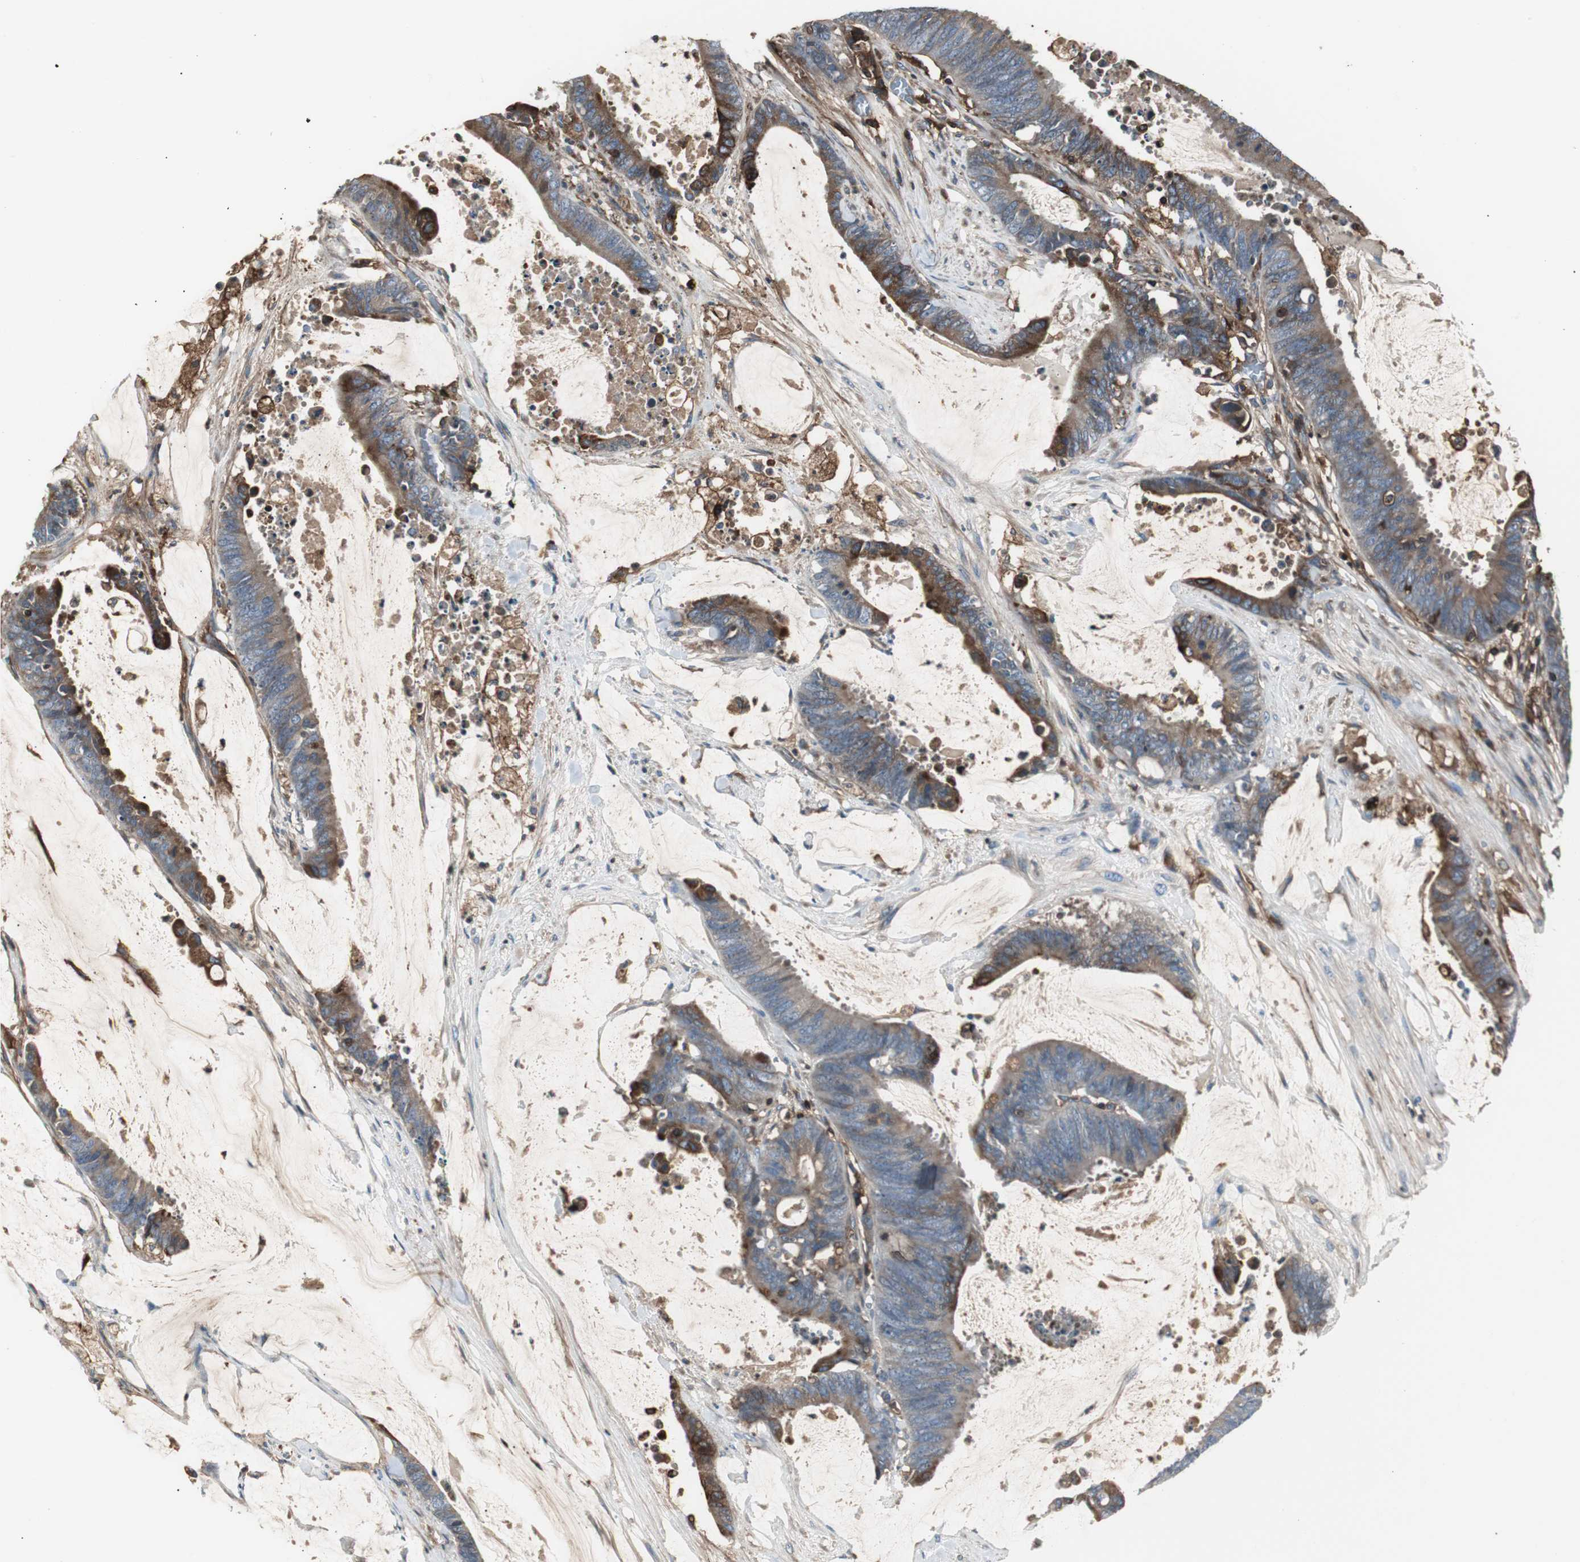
{"staining": {"intensity": "moderate", "quantity": ">75%", "location": "cytoplasmic/membranous"}, "tissue": "colorectal cancer", "cell_type": "Tumor cells", "image_type": "cancer", "snomed": [{"axis": "morphology", "description": "Adenocarcinoma, NOS"}, {"axis": "topography", "description": "Rectum"}], "caption": "Immunohistochemical staining of human colorectal adenocarcinoma shows medium levels of moderate cytoplasmic/membranous expression in about >75% of tumor cells. Immunohistochemistry (ihc) stains the protein in brown and the nuclei are stained blue.", "gene": "B2M", "patient": {"sex": "female", "age": 66}}